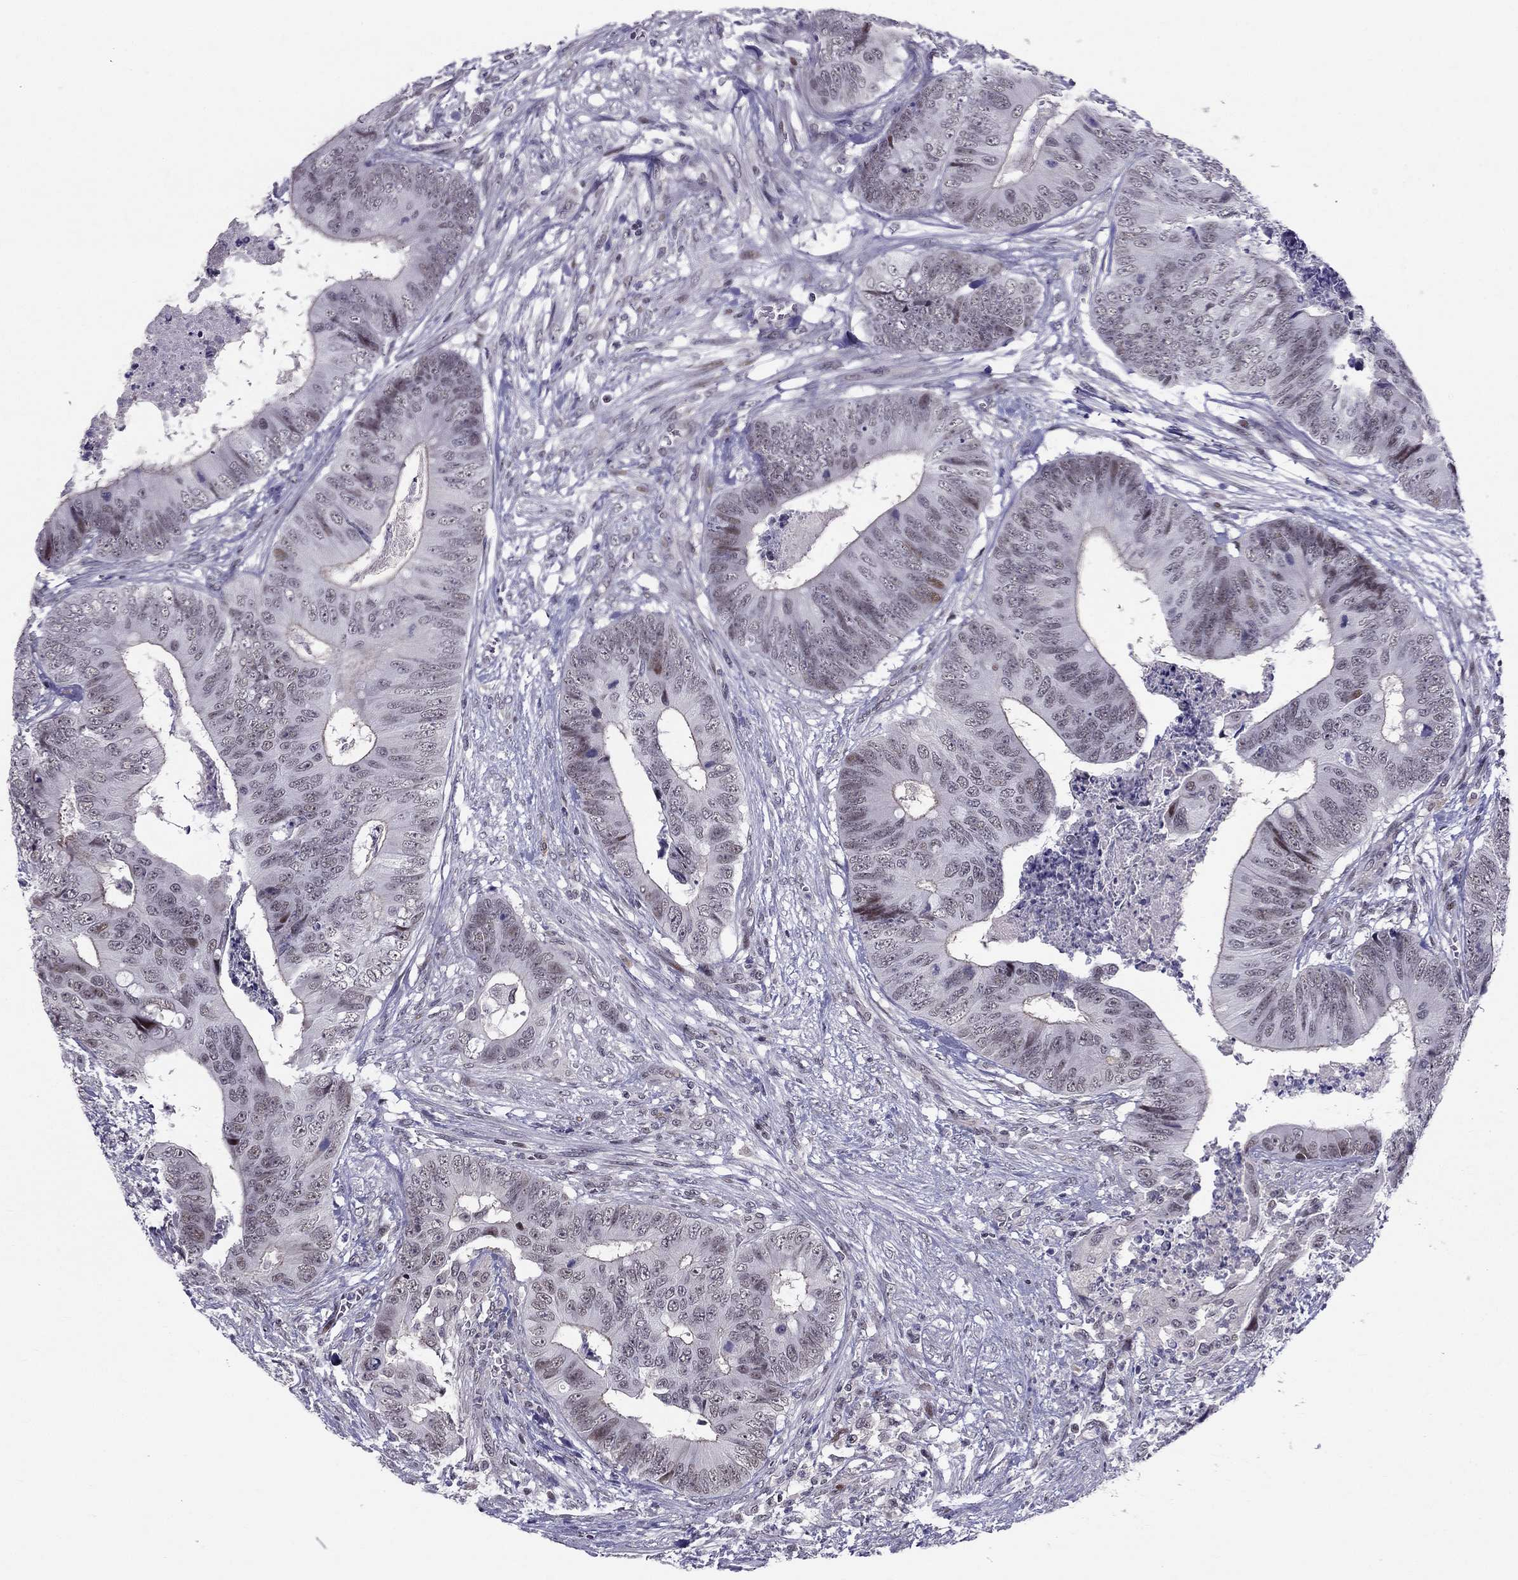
{"staining": {"intensity": "weak", "quantity": "25%-75%", "location": "nuclear"}, "tissue": "colorectal cancer", "cell_type": "Tumor cells", "image_type": "cancer", "snomed": [{"axis": "morphology", "description": "Adenocarcinoma, NOS"}, {"axis": "topography", "description": "Colon"}], "caption": "This micrograph shows immunohistochemistry (IHC) staining of human colorectal cancer, with low weak nuclear expression in approximately 25%-75% of tumor cells.", "gene": "RPRD2", "patient": {"sex": "male", "age": 84}}